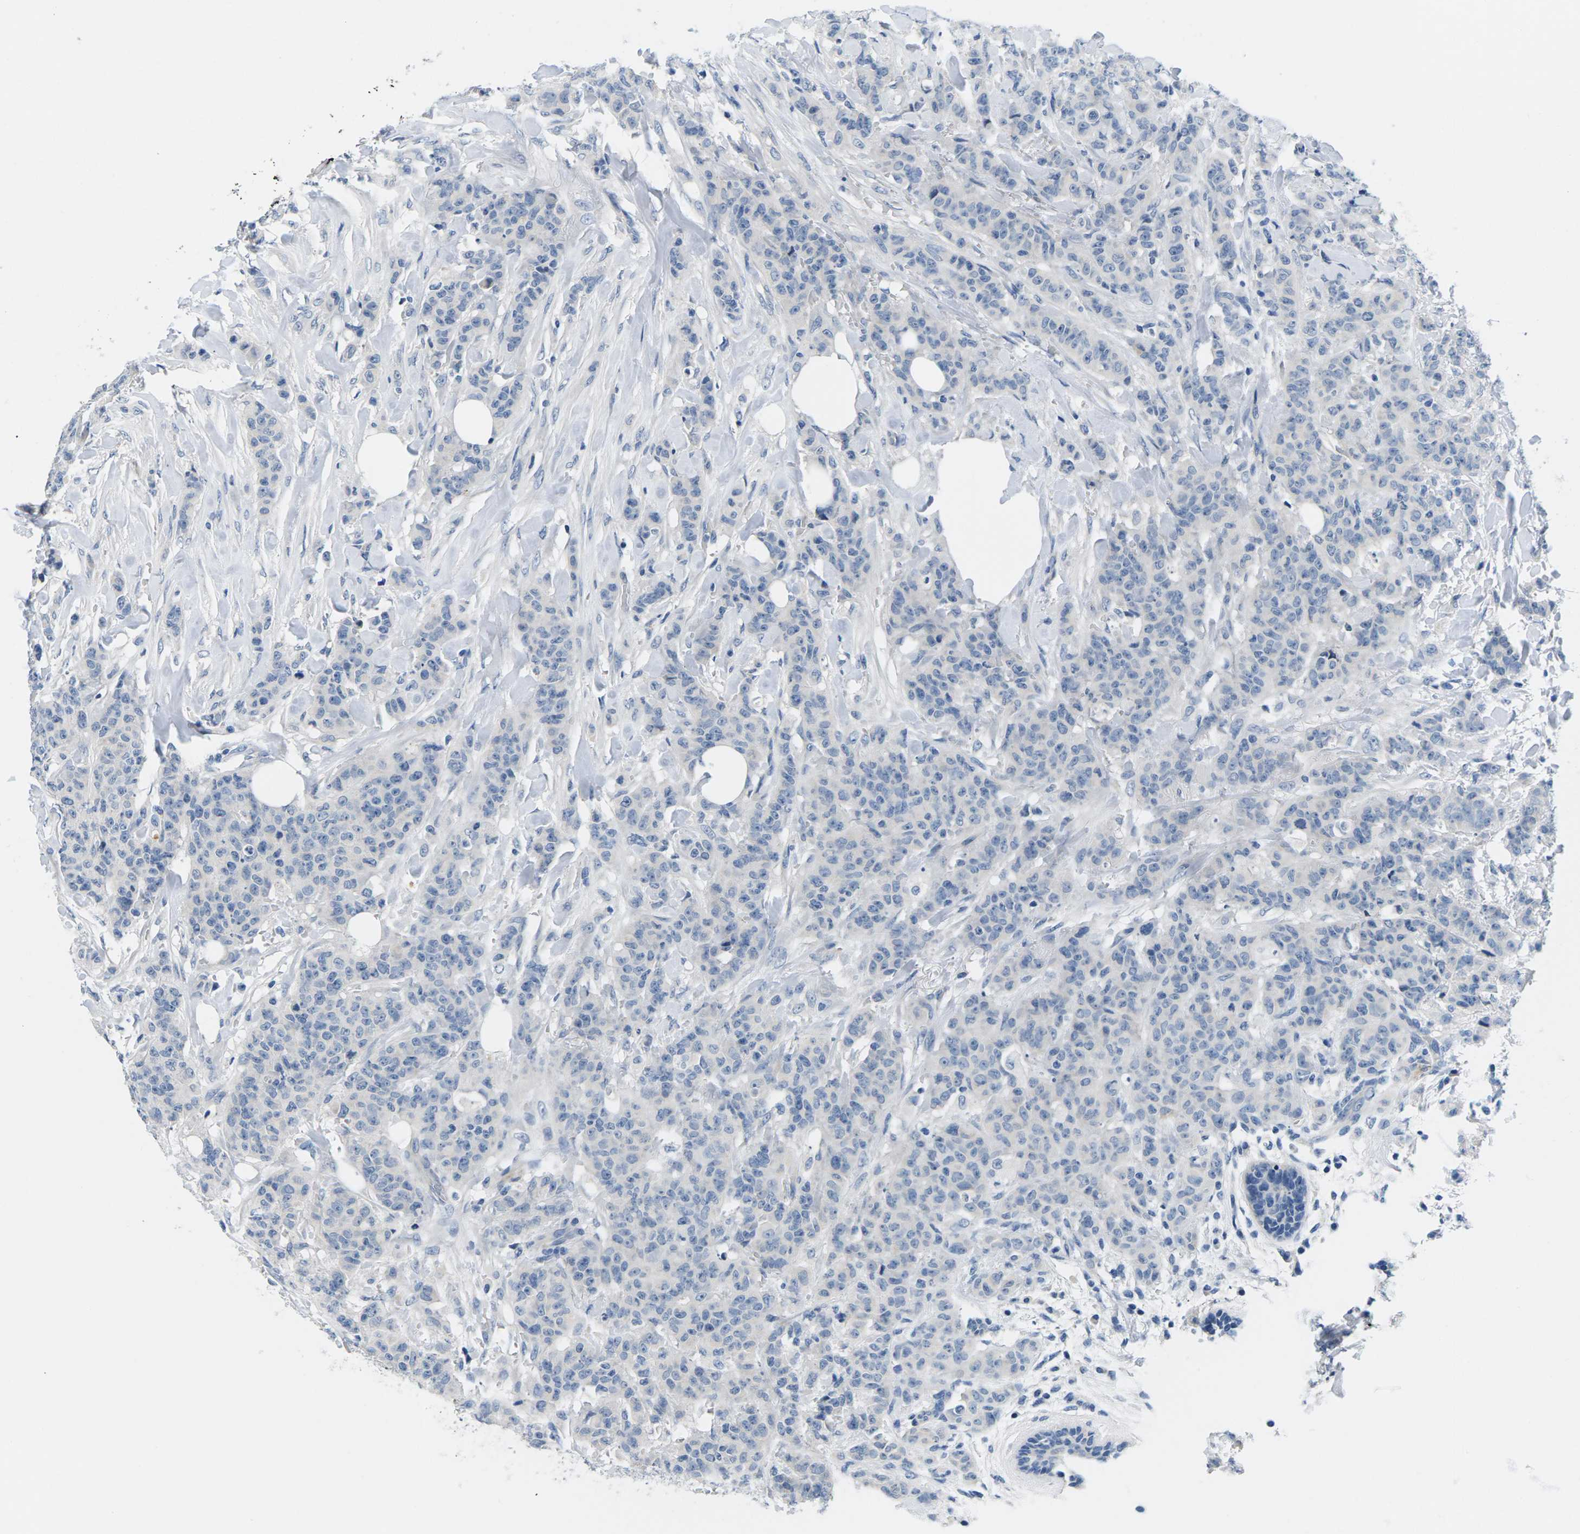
{"staining": {"intensity": "negative", "quantity": "none", "location": "none"}, "tissue": "breast cancer", "cell_type": "Tumor cells", "image_type": "cancer", "snomed": [{"axis": "morphology", "description": "Normal tissue, NOS"}, {"axis": "morphology", "description": "Duct carcinoma"}, {"axis": "topography", "description": "Breast"}], "caption": "Tumor cells show no significant protein positivity in breast cancer.", "gene": "TSPAN2", "patient": {"sex": "female", "age": 40}}